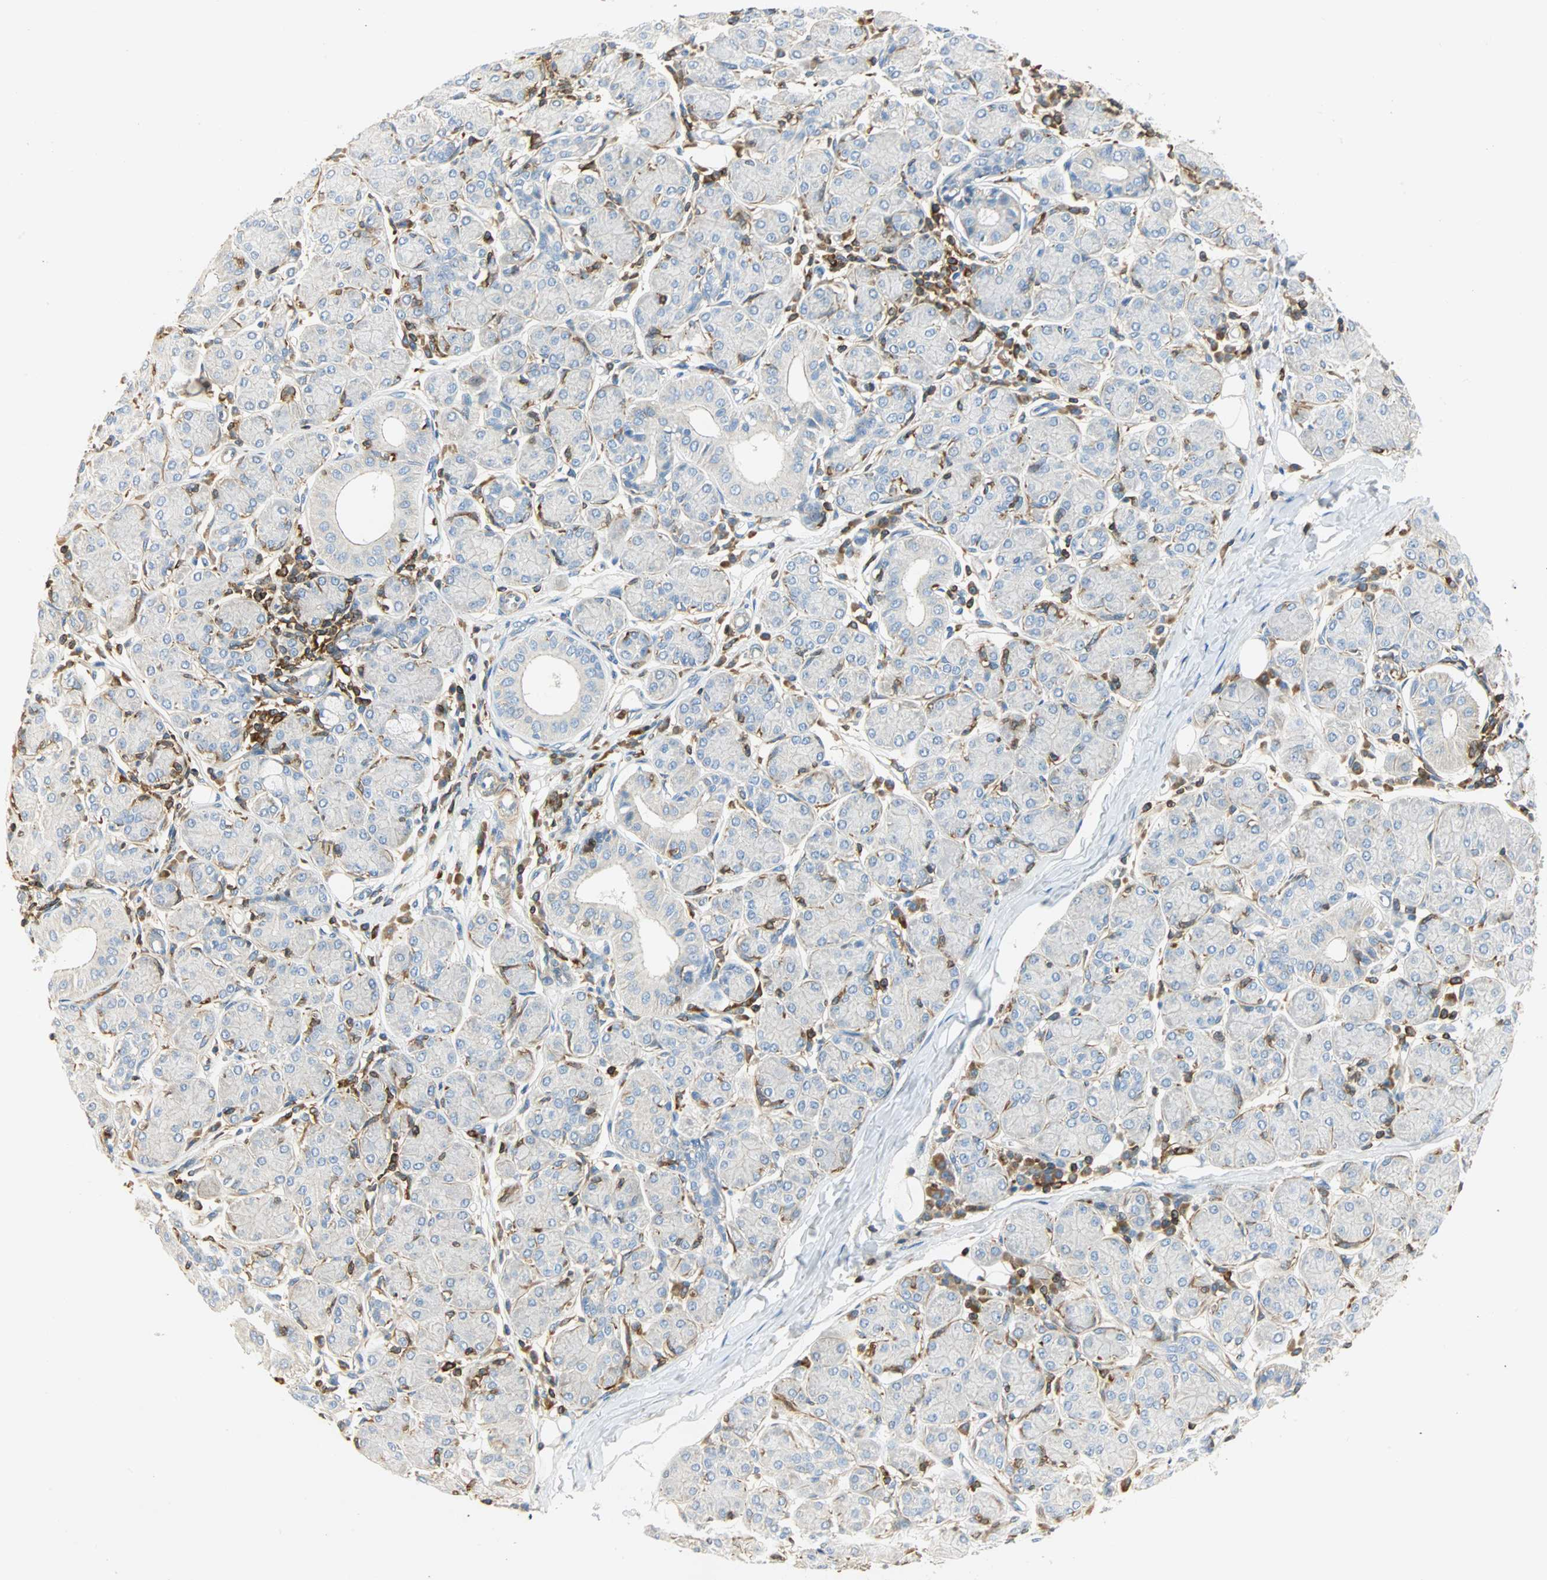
{"staining": {"intensity": "negative", "quantity": "none", "location": "none"}, "tissue": "salivary gland", "cell_type": "Glandular cells", "image_type": "normal", "snomed": [{"axis": "morphology", "description": "Normal tissue, NOS"}, {"axis": "morphology", "description": "Inflammation, NOS"}, {"axis": "topography", "description": "Lymph node"}, {"axis": "topography", "description": "Salivary gland"}], "caption": "Immunohistochemistry histopathology image of benign salivary gland stained for a protein (brown), which shows no positivity in glandular cells.", "gene": "FMNL1", "patient": {"sex": "male", "age": 3}}